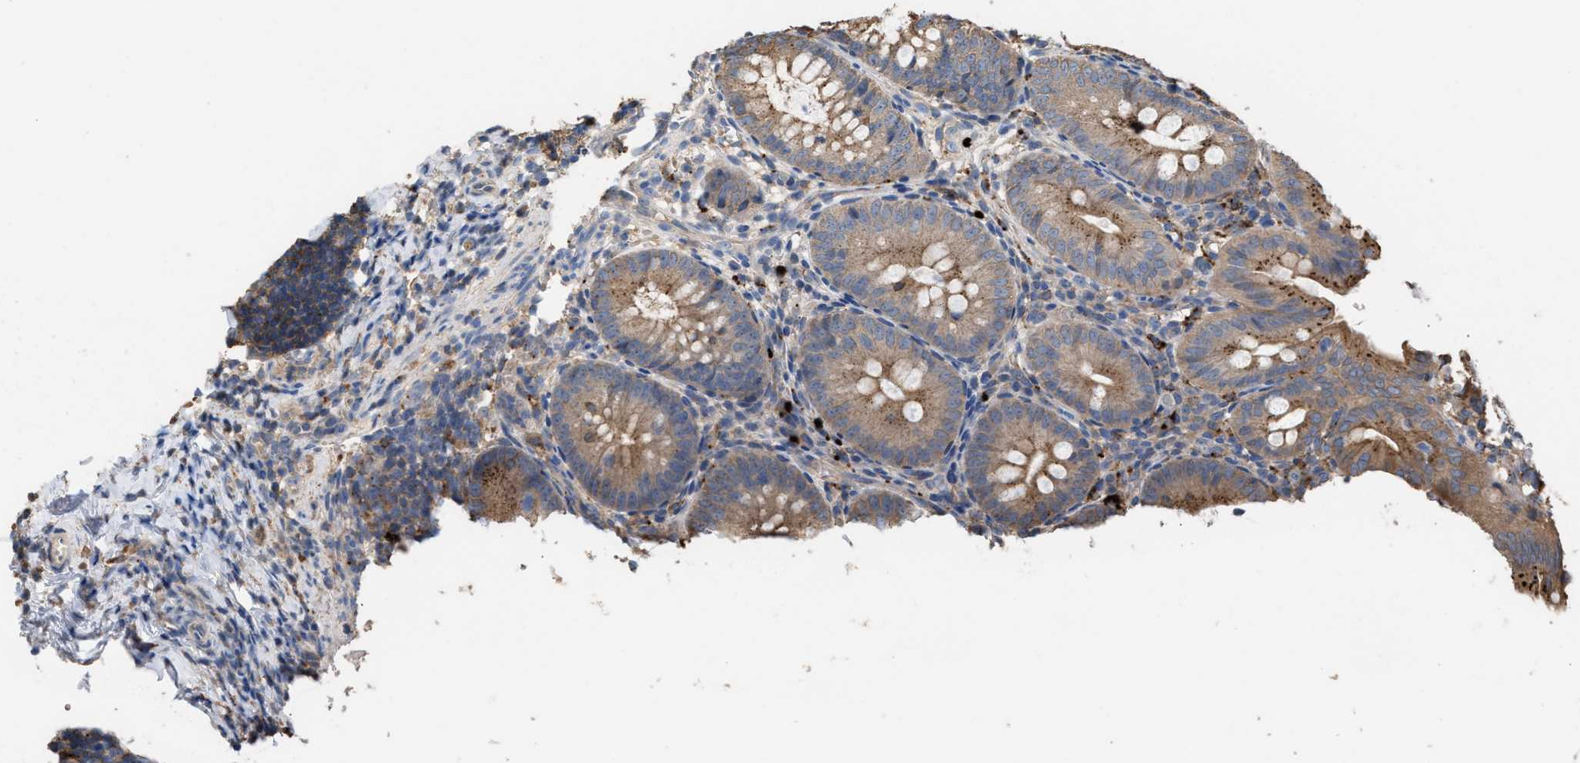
{"staining": {"intensity": "moderate", "quantity": ">75%", "location": "cytoplasmic/membranous"}, "tissue": "appendix", "cell_type": "Glandular cells", "image_type": "normal", "snomed": [{"axis": "morphology", "description": "Normal tissue, NOS"}, {"axis": "topography", "description": "Appendix"}], "caption": "Immunohistochemical staining of normal appendix shows >75% levels of moderate cytoplasmic/membranous protein positivity in approximately >75% of glandular cells.", "gene": "ELMO3", "patient": {"sex": "male", "age": 1}}